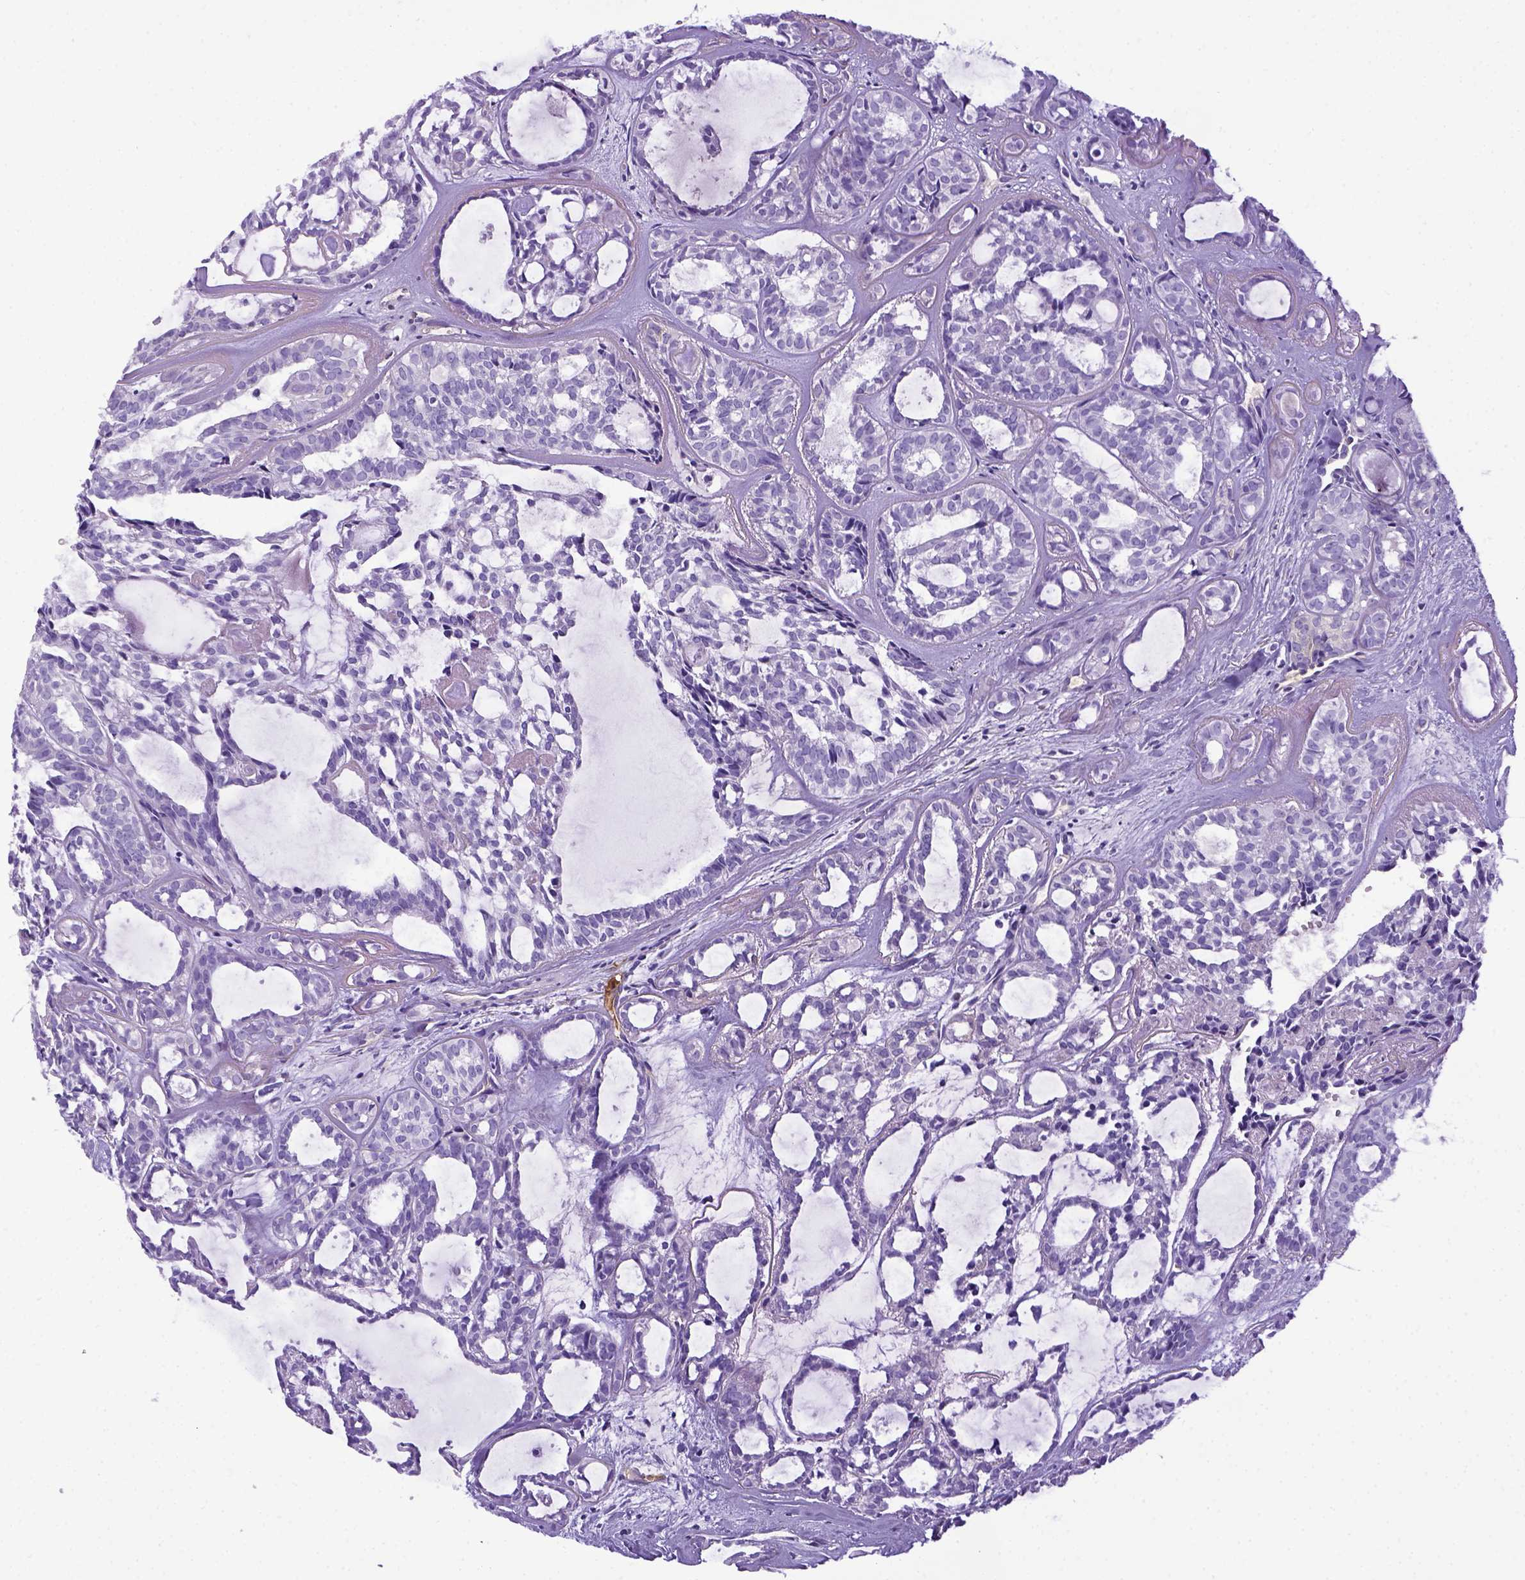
{"staining": {"intensity": "negative", "quantity": "none", "location": "none"}, "tissue": "head and neck cancer", "cell_type": "Tumor cells", "image_type": "cancer", "snomed": [{"axis": "morphology", "description": "Adenocarcinoma, NOS"}, {"axis": "topography", "description": "Head-Neck"}], "caption": "Immunohistochemistry (IHC) photomicrograph of head and neck adenocarcinoma stained for a protein (brown), which reveals no positivity in tumor cells.", "gene": "ITIH4", "patient": {"sex": "female", "age": 62}}